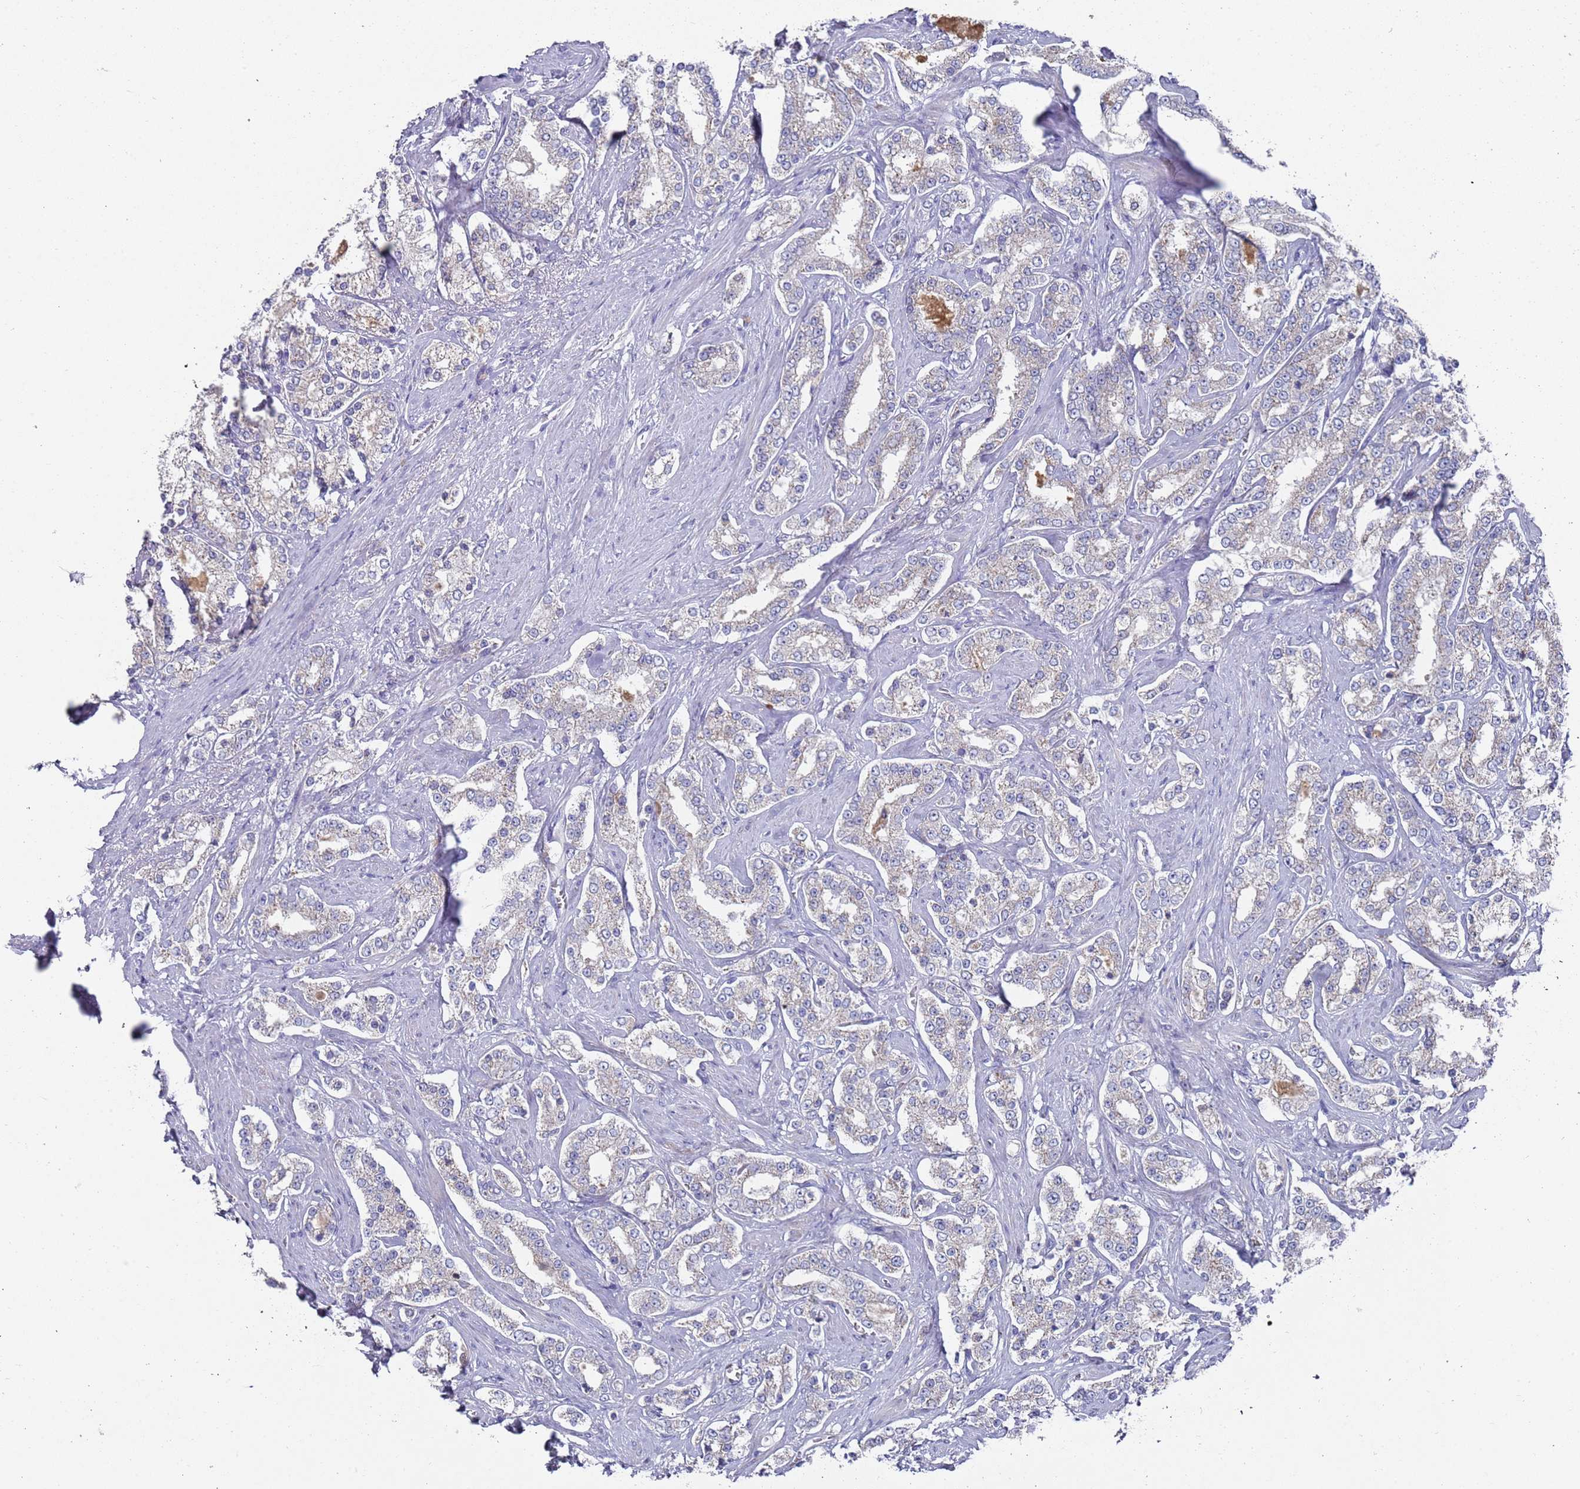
{"staining": {"intensity": "negative", "quantity": "none", "location": "none"}, "tissue": "prostate cancer", "cell_type": "Tumor cells", "image_type": "cancer", "snomed": [{"axis": "morphology", "description": "Normal tissue, NOS"}, {"axis": "morphology", "description": "Adenocarcinoma, High grade"}, {"axis": "topography", "description": "Prostate"}], "caption": "DAB immunohistochemical staining of prostate cancer (adenocarcinoma (high-grade)) displays no significant positivity in tumor cells. The staining was performed using DAB to visualize the protein expression in brown, while the nuclei were stained in blue with hematoxylin (Magnification: 20x).", "gene": "NPEPPS", "patient": {"sex": "male", "age": 83}}